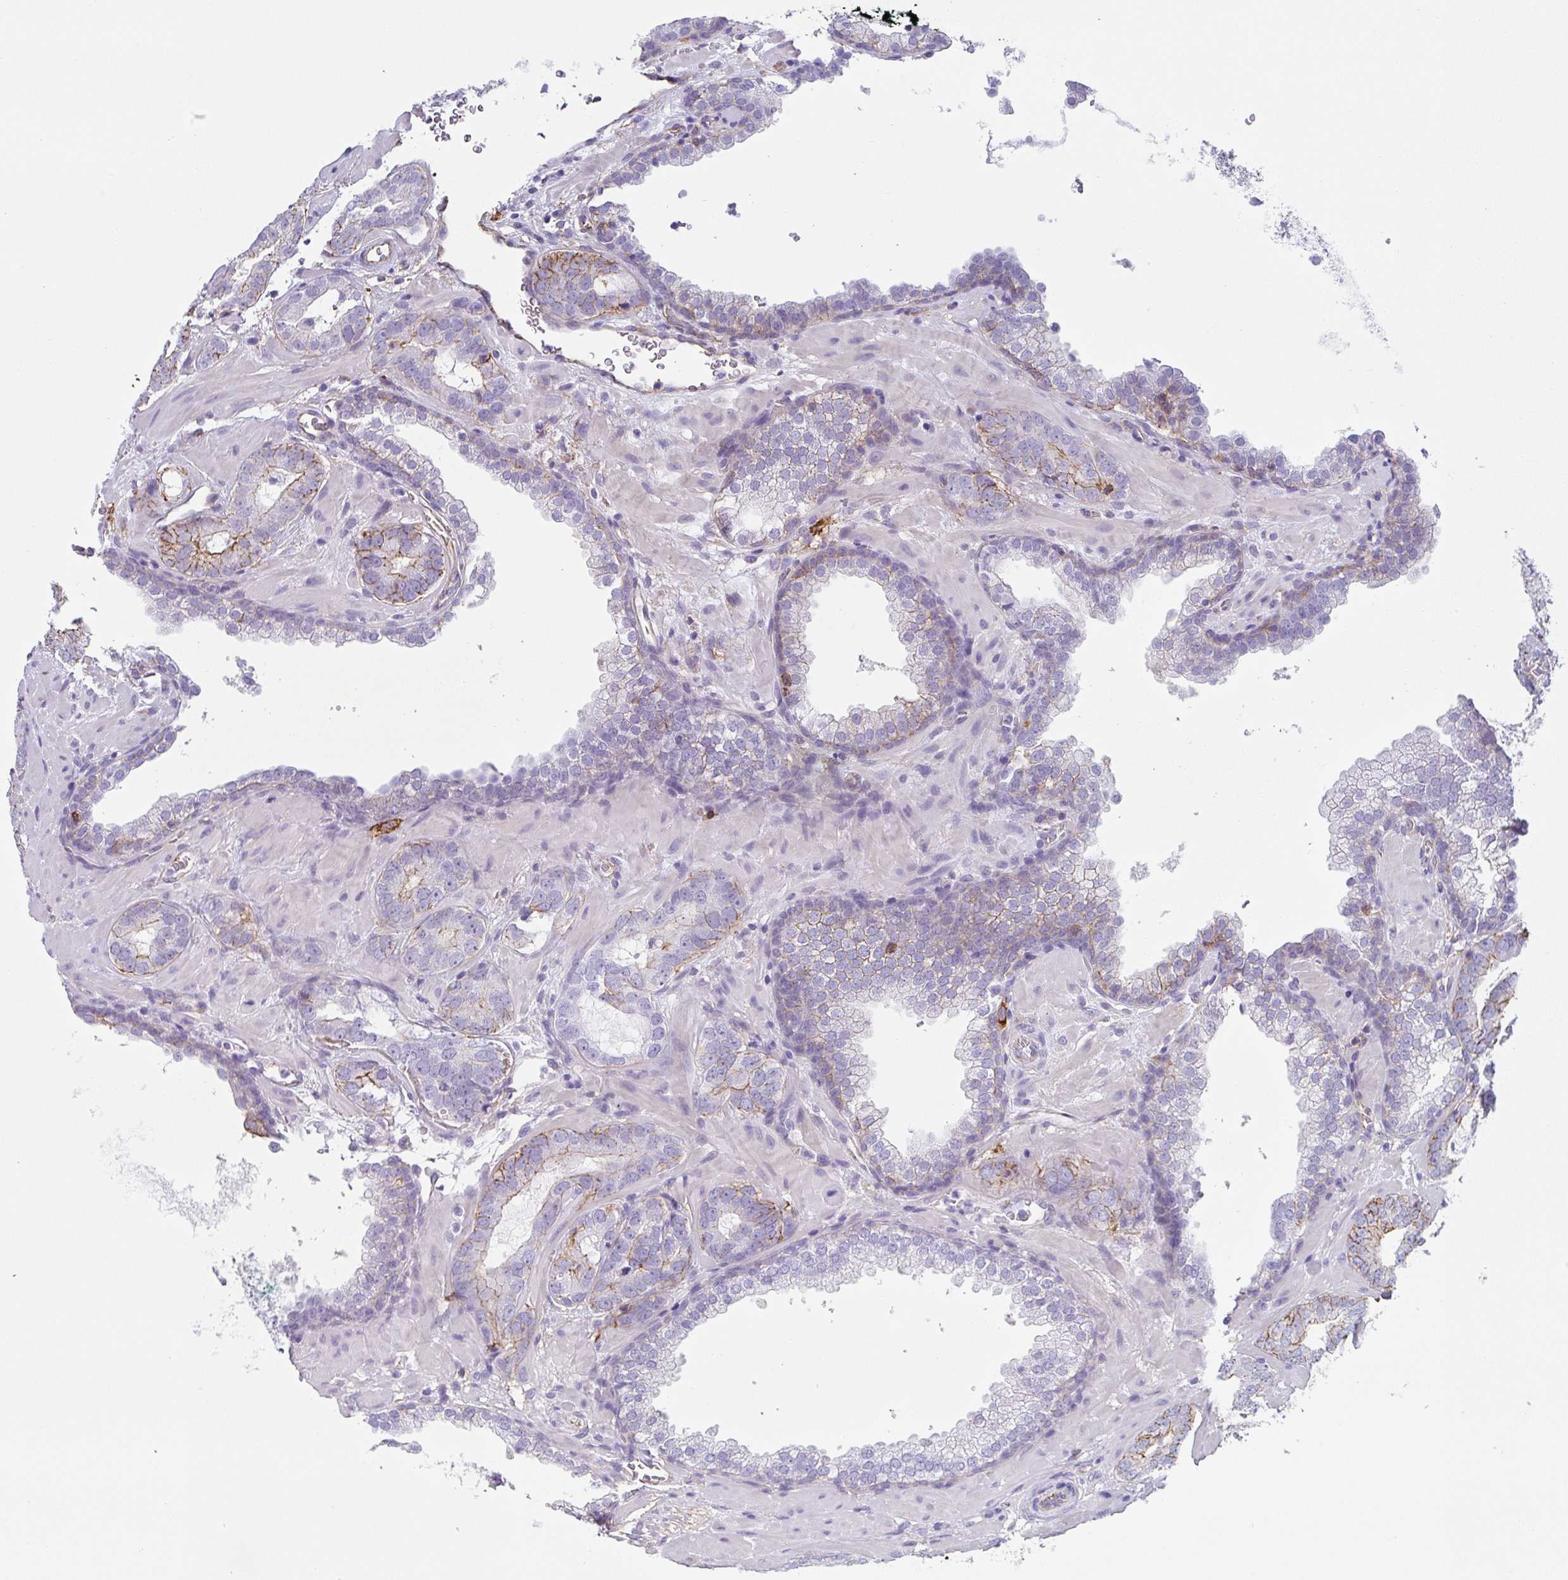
{"staining": {"intensity": "moderate", "quantity": "<25%", "location": "cytoplasmic/membranous"}, "tissue": "prostate cancer", "cell_type": "Tumor cells", "image_type": "cancer", "snomed": [{"axis": "morphology", "description": "Adenocarcinoma, Low grade"}, {"axis": "topography", "description": "Prostate"}], "caption": "Immunohistochemical staining of adenocarcinoma (low-grade) (prostate) demonstrates low levels of moderate cytoplasmic/membranous protein staining in approximately <25% of tumor cells.", "gene": "DBN1", "patient": {"sex": "male", "age": 62}}